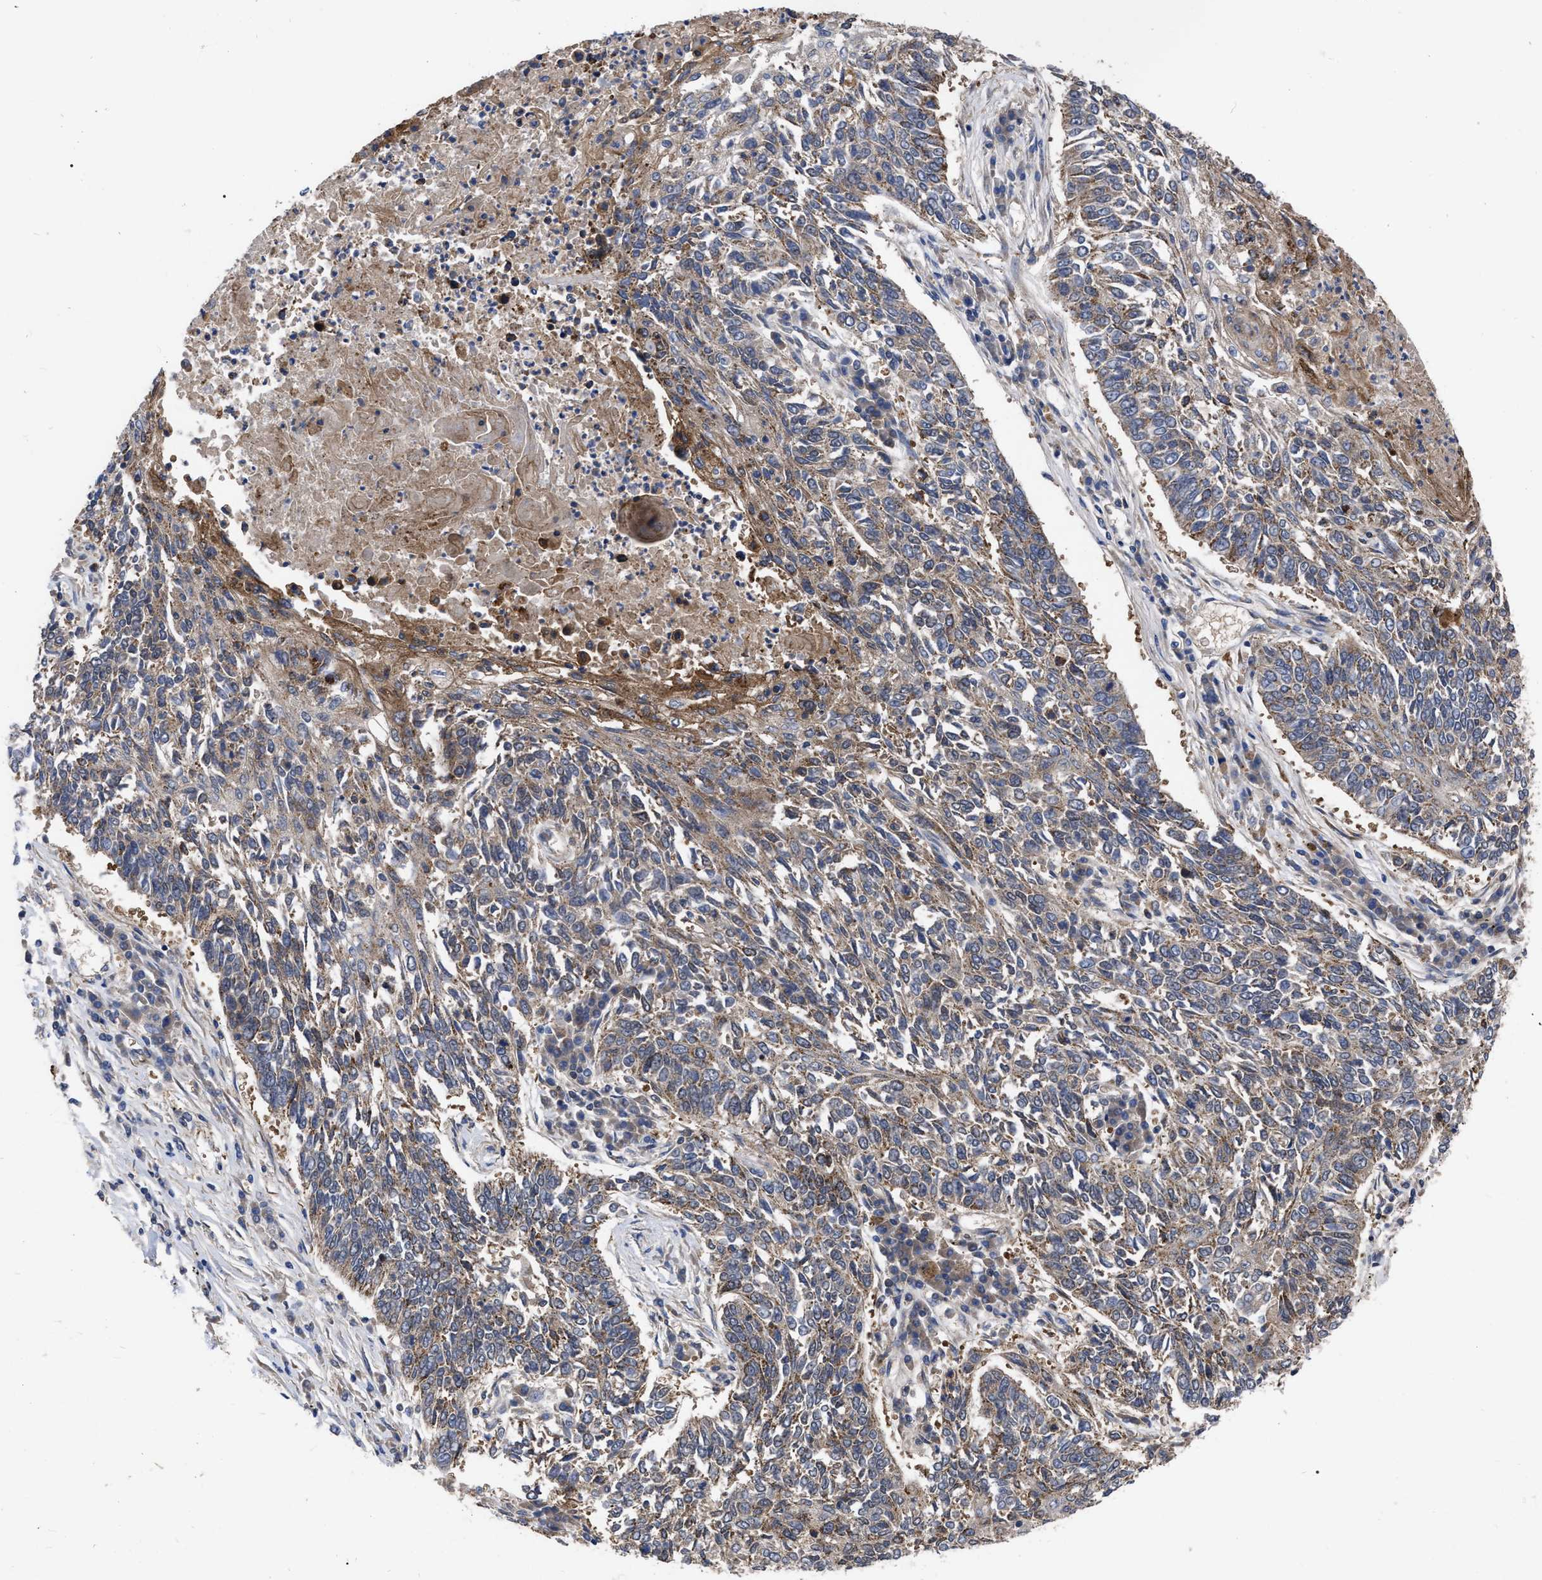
{"staining": {"intensity": "moderate", "quantity": ">75%", "location": "cytoplasmic/membranous"}, "tissue": "lung cancer", "cell_type": "Tumor cells", "image_type": "cancer", "snomed": [{"axis": "morphology", "description": "Normal tissue, NOS"}, {"axis": "morphology", "description": "Squamous cell carcinoma, NOS"}, {"axis": "topography", "description": "Cartilage tissue"}, {"axis": "topography", "description": "Bronchus"}, {"axis": "topography", "description": "Lung"}], "caption": "Lung cancer stained for a protein exhibits moderate cytoplasmic/membranous positivity in tumor cells. The staining is performed using DAB (3,3'-diaminobenzidine) brown chromogen to label protein expression. The nuclei are counter-stained blue using hematoxylin.", "gene": "CDKN2C", "patient": {"sex": "female", "age": 49}}